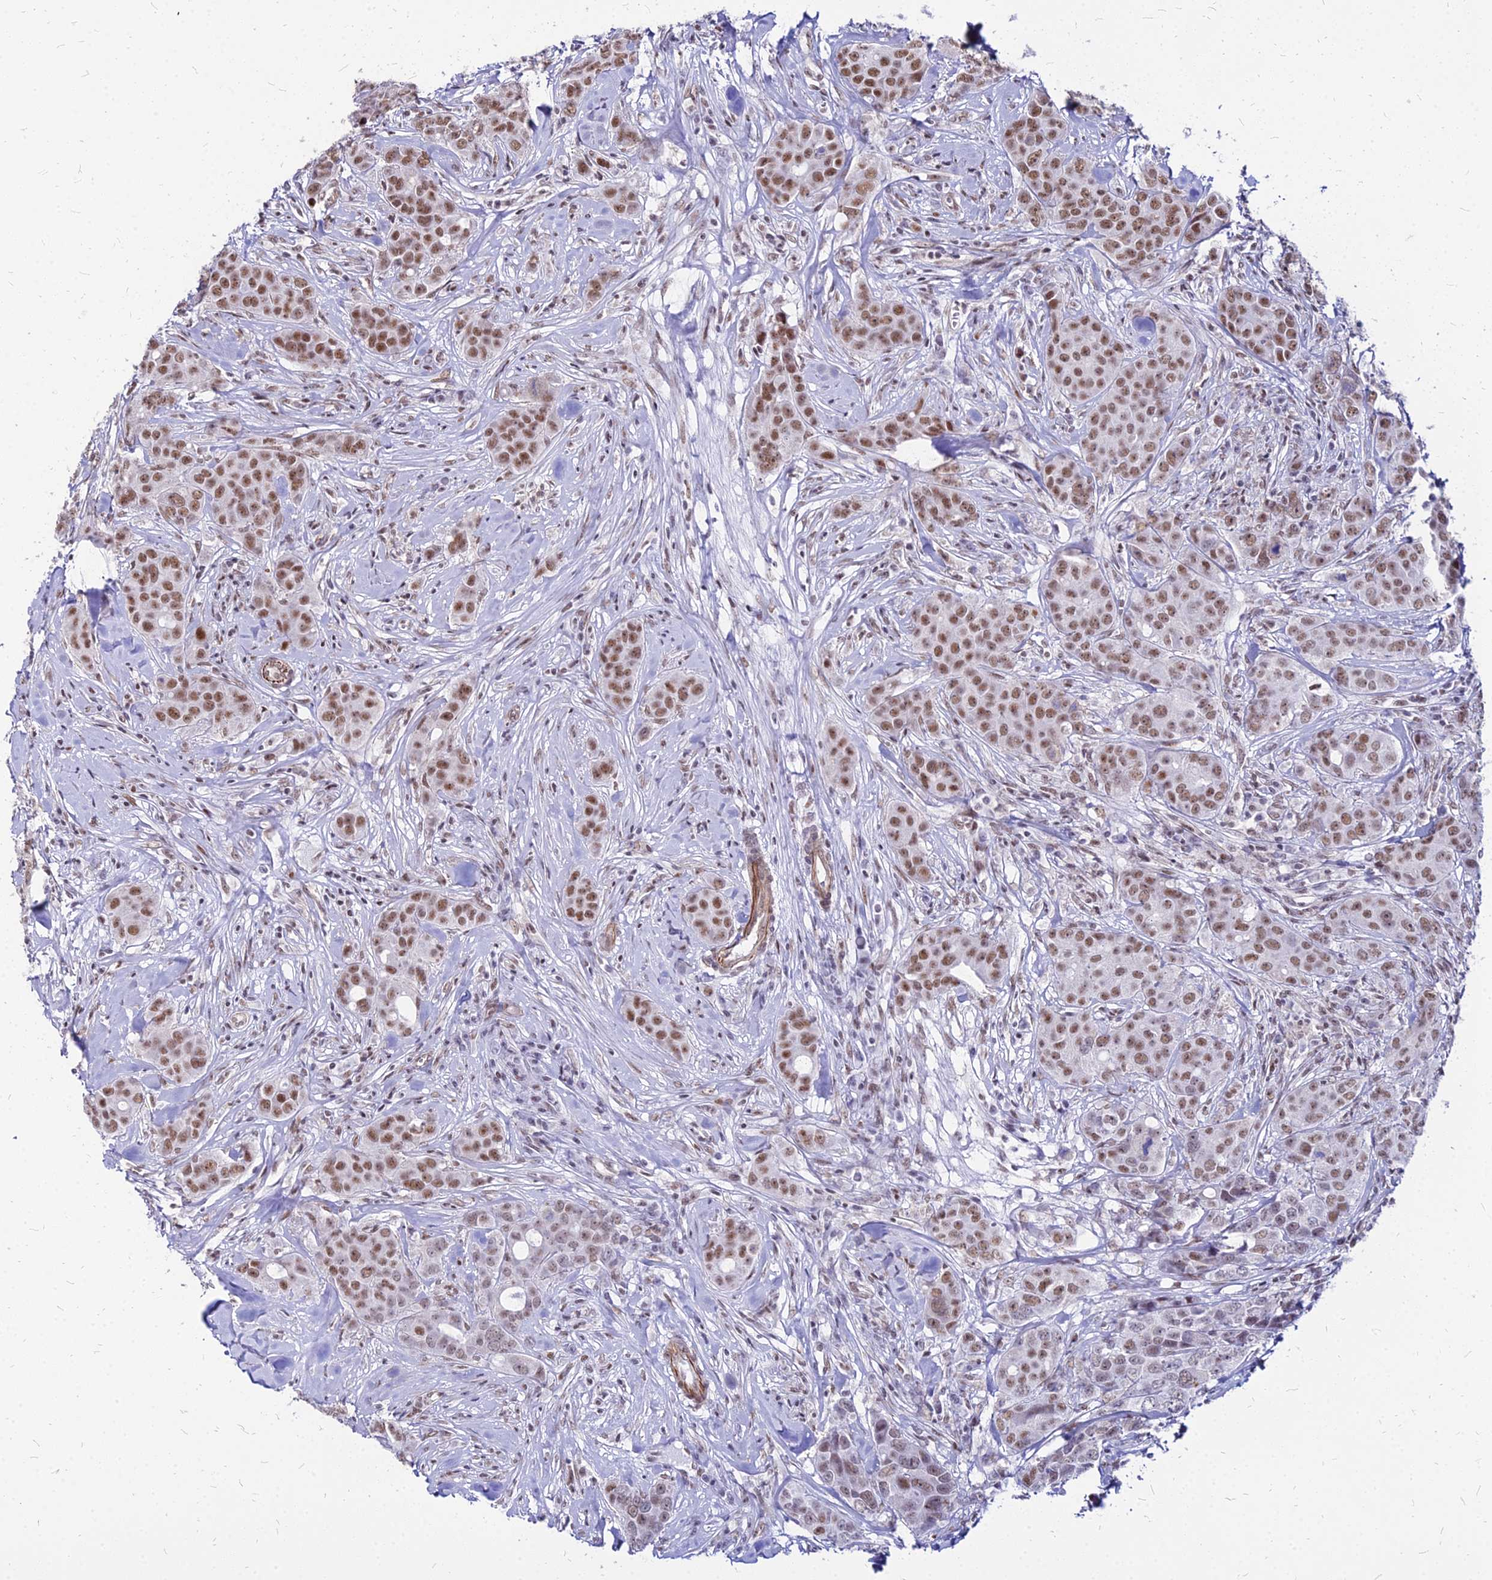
{"staining": {"intensity": "moderate", "quantity": ">75%", "location": "nuclear"}, "tissue": "breast cancer", "cell_type": "Tumor cells", "image_type": "cancer", "snomed": [{"axis": "morphology", "description": "Duct carcinoma"}, {"axis": "topography", "description": "Breast"}], "caption": "Immunohistochemistry micrograph of neoplastic tissue: intraductal carcinoma (breast) stained using immunohistochemistry (IHC) demonstrates medium levels of moderate protein expression localized specifically in the nuclear of tumor cells, appearing as a nuclear brown color.", "gene": "FDX2", "patient": {"sex": "female", "age": 43}}